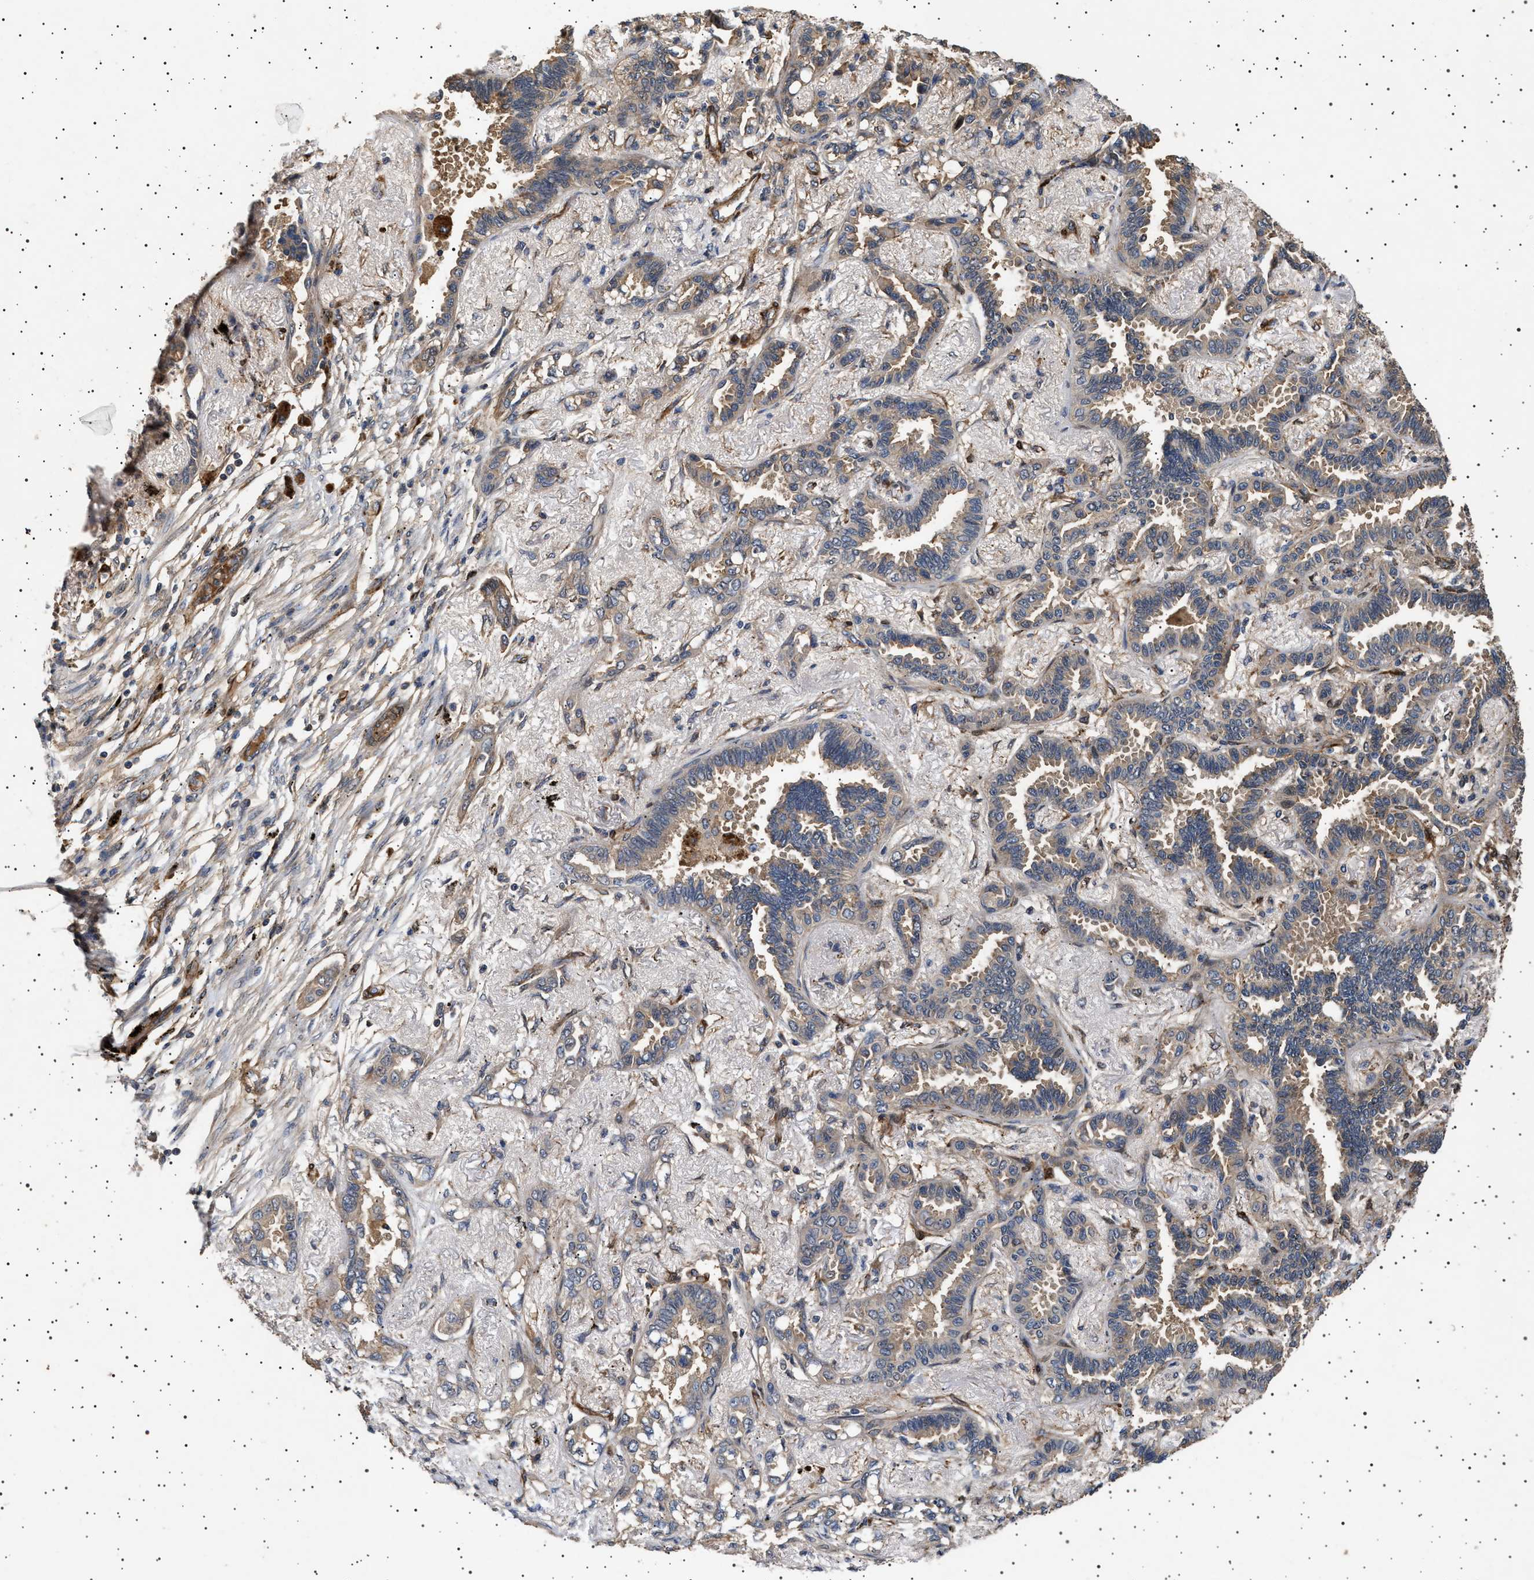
{"staining": {"intensity": "weak", "quantity": ">75%", "location": "cytoplasmic/membranous"}, "tissue": "lung cancer", "cell_type": "Tumor cells", "image_type": "cancer", "snomed": [{"axis": "morphology", "description": "Adenocarcinoma, NOS"}, {"axis": "topography", "description": "Lung"}], "caption": "Weak cytoplasmic/membranous staining for a protein is appreciated in about >75% of tumor cells of lung cancer (adenocarcinoma) using immunohistochemistry (IHC).", "gene": "GUCY1B1", "patient": {"sex": "male", "age": 59}}